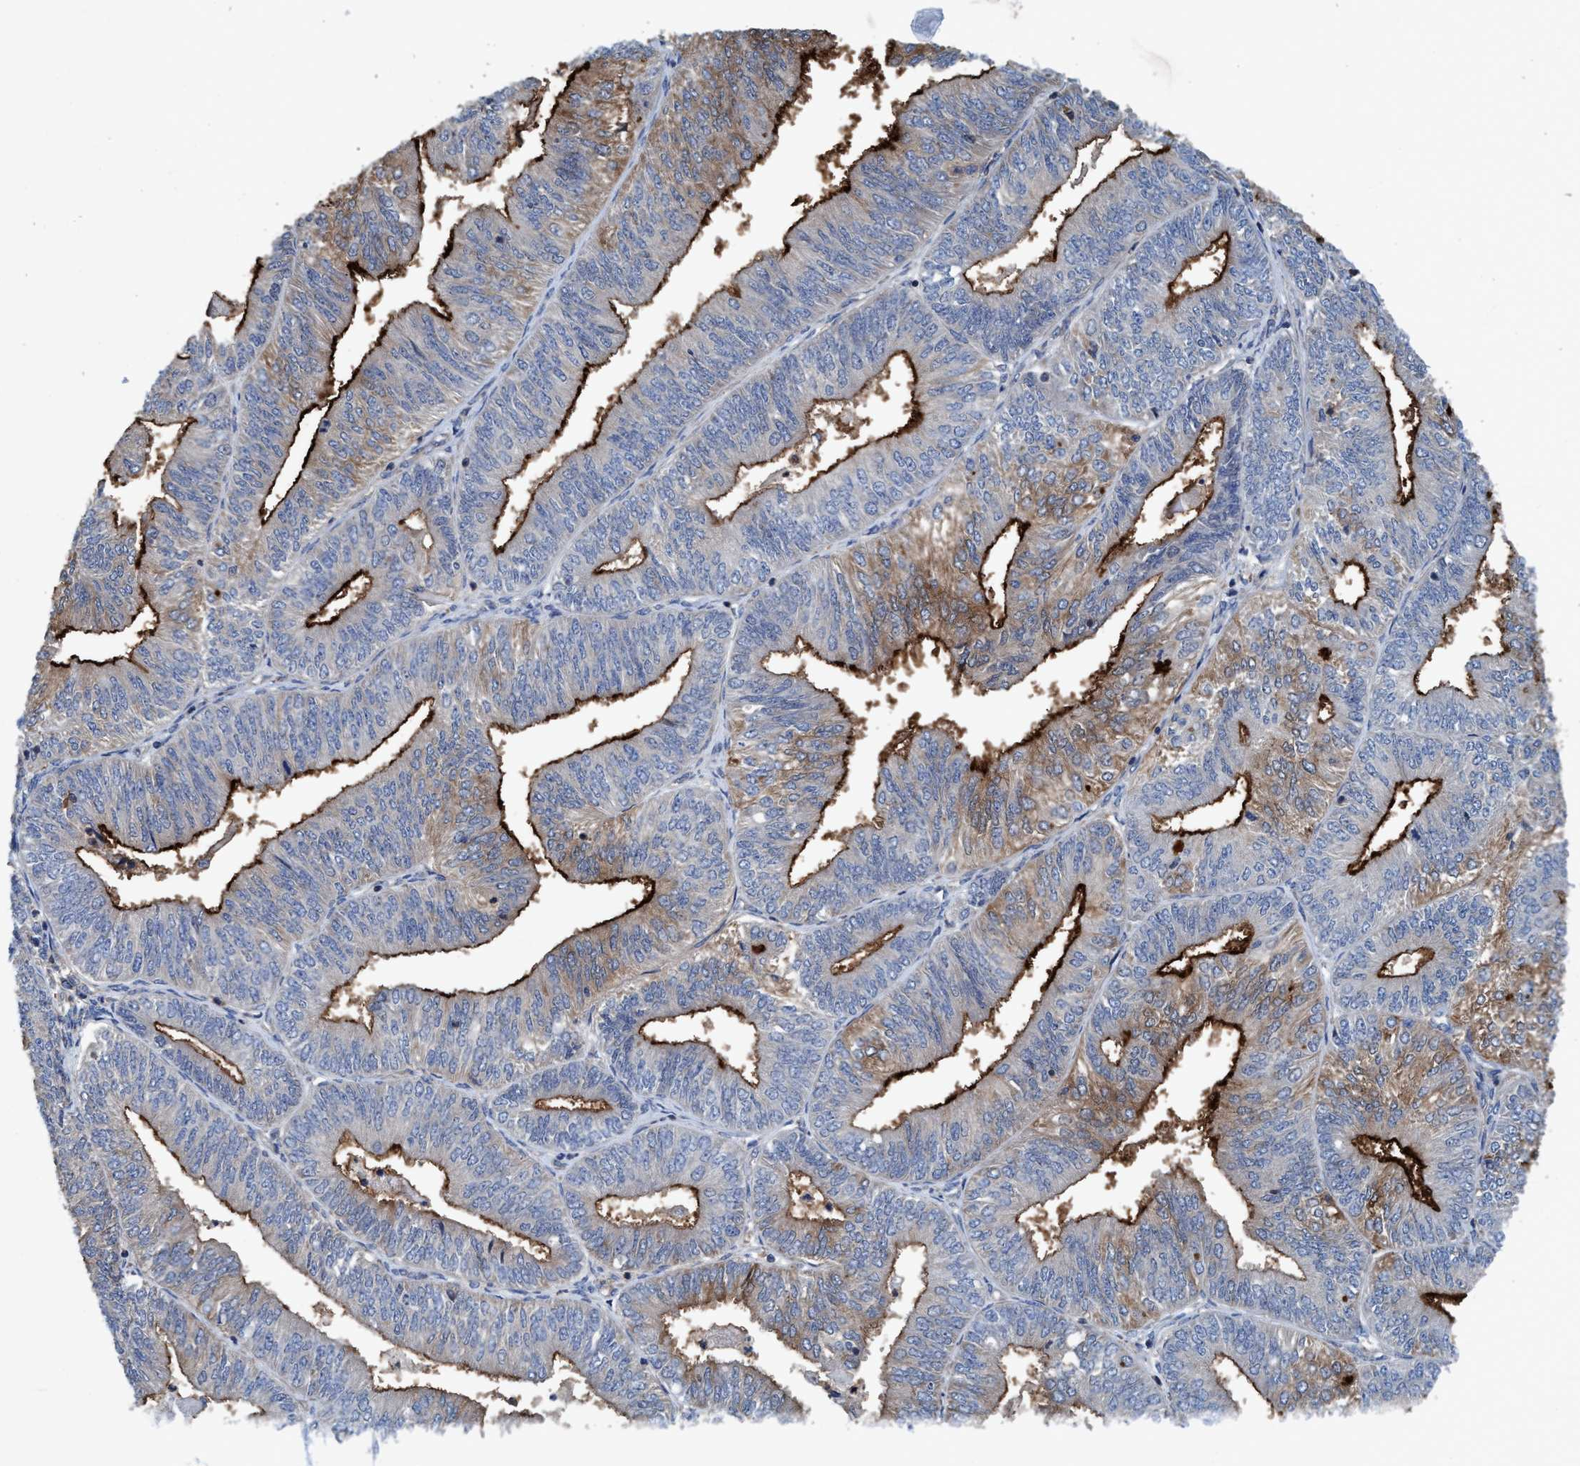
{"staining": {"intensity": "strong", "quantity": "25%-75%", "location": "cytoplasmic/membranous"}, "tissue": "endometrial cancer", "cell_type": "Tumor cells", "image_type": "cancer", "snomed": [{"axis": "morphology", "description": "Adenocarcinoma, NOS"}, {"axis": "topography", "description": "Endometrium"}], "caption": "Protein analysis of endometrial cancer (adenocarcinoma) tissue displays strong cytoplasmic/membranous positivity in about 25%-75% of tumor cells. The protein is shown in brown color, while the nuclei are stained blue.", "gene": "NMT1", "patient": {"sex": "female", "age": 58}}